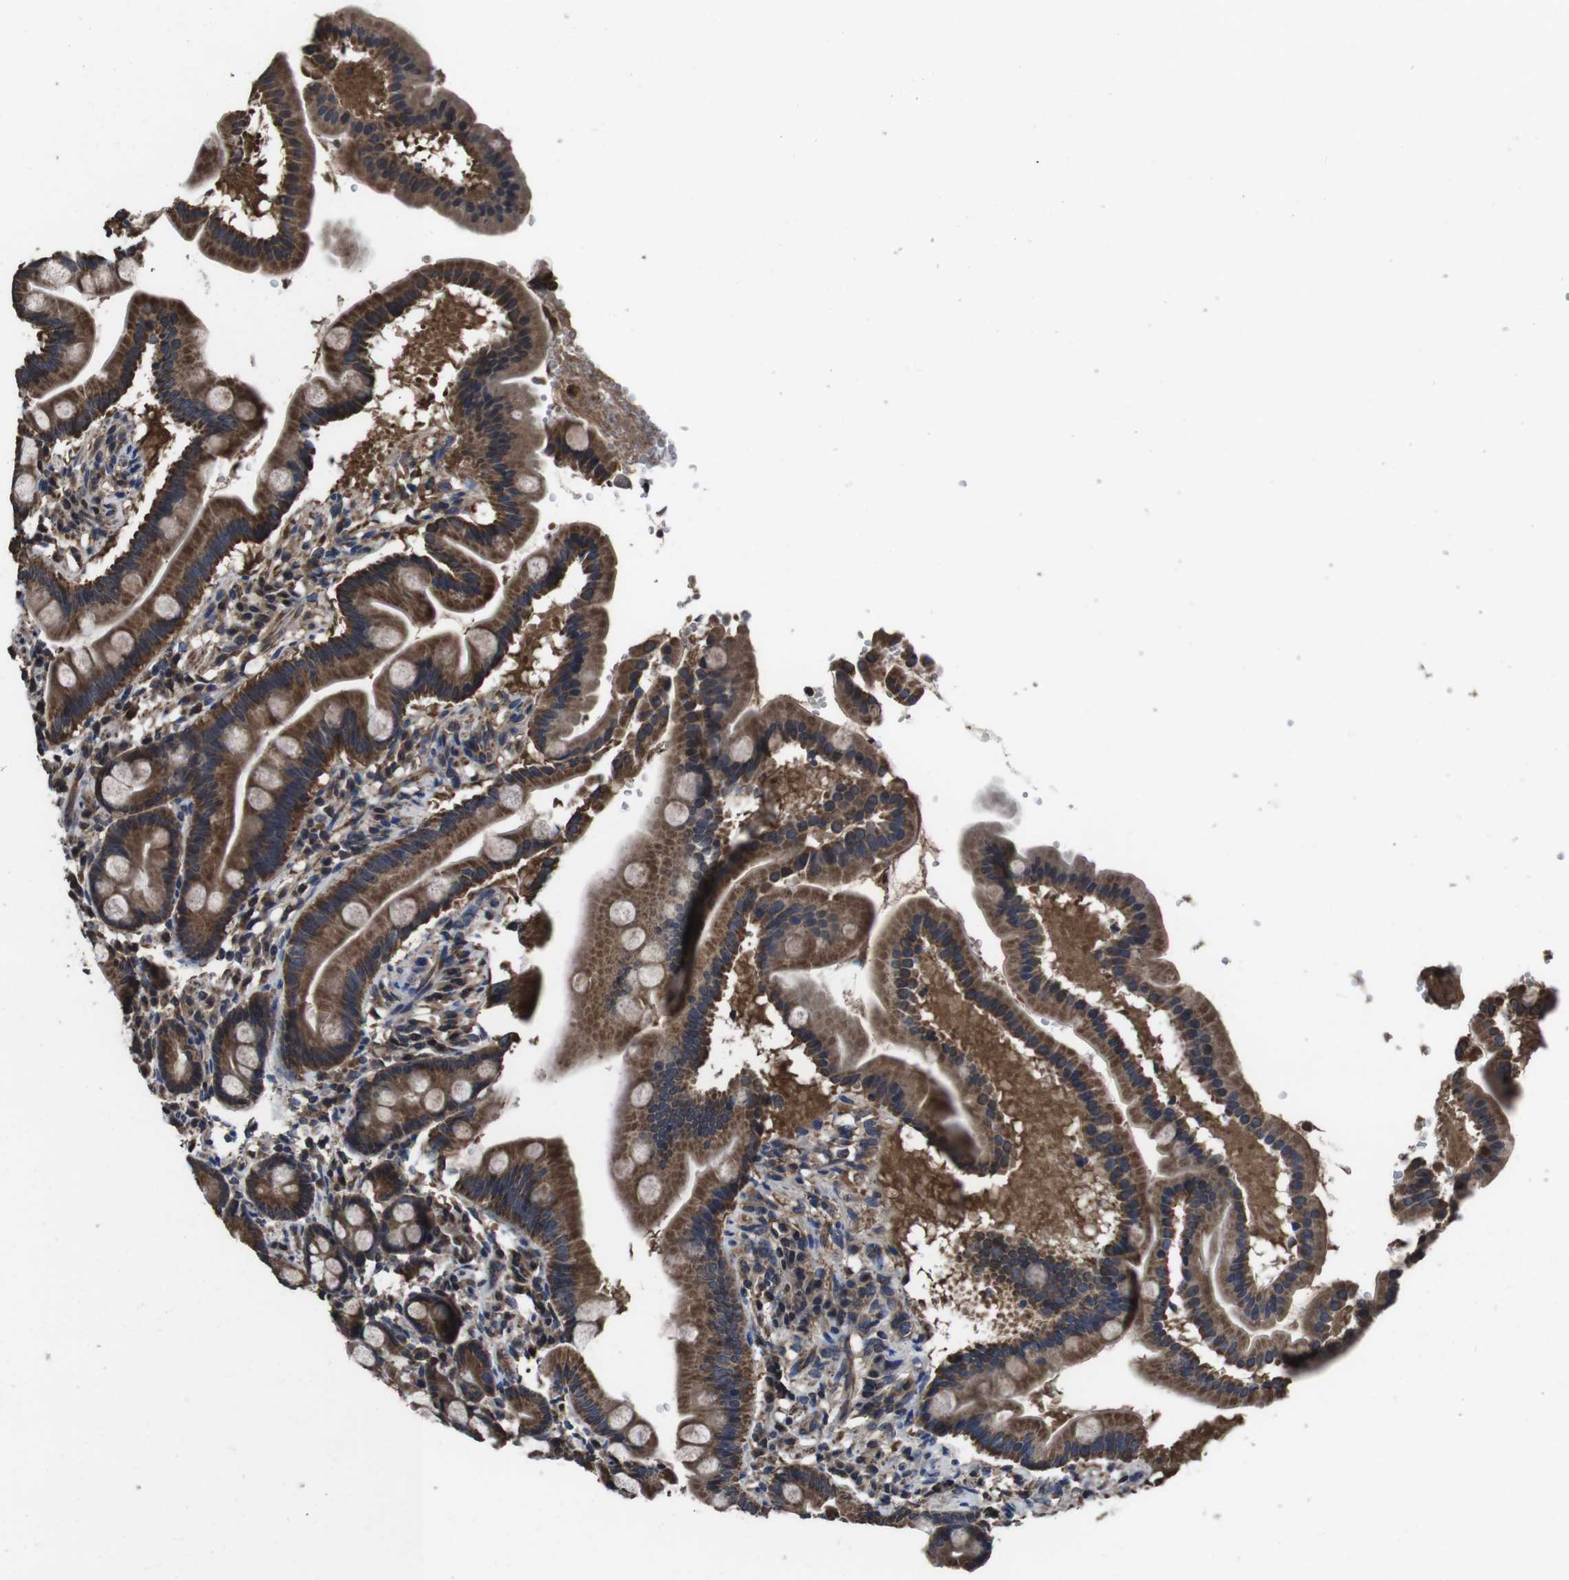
{"staining": {"intensity": "strong", "quantity": ">75%", "location": "cytoplasmic/membranous"}, "tissue": "duodenum", "cell_type": "Glandular cells", "image_type": "normal", "snomed": [{"axis": "morphology", "description": "Normal tissue, NOS"}, {"axis": "topography", "description": "Duodenum"}], "caption": "Normal duodenum was stained to show a protein in brown. There is high levels of strong cytoplasmic/membranous expression in about >75% of glandular cells. The staining was performed using DAB (3,3'-diaminobenzidine), with brown indicating positive protein expression. Nuclei are stained blue with hematoxylin.", "gene": "CXCL11", "patient": {"sex": "male", "age": 50}}